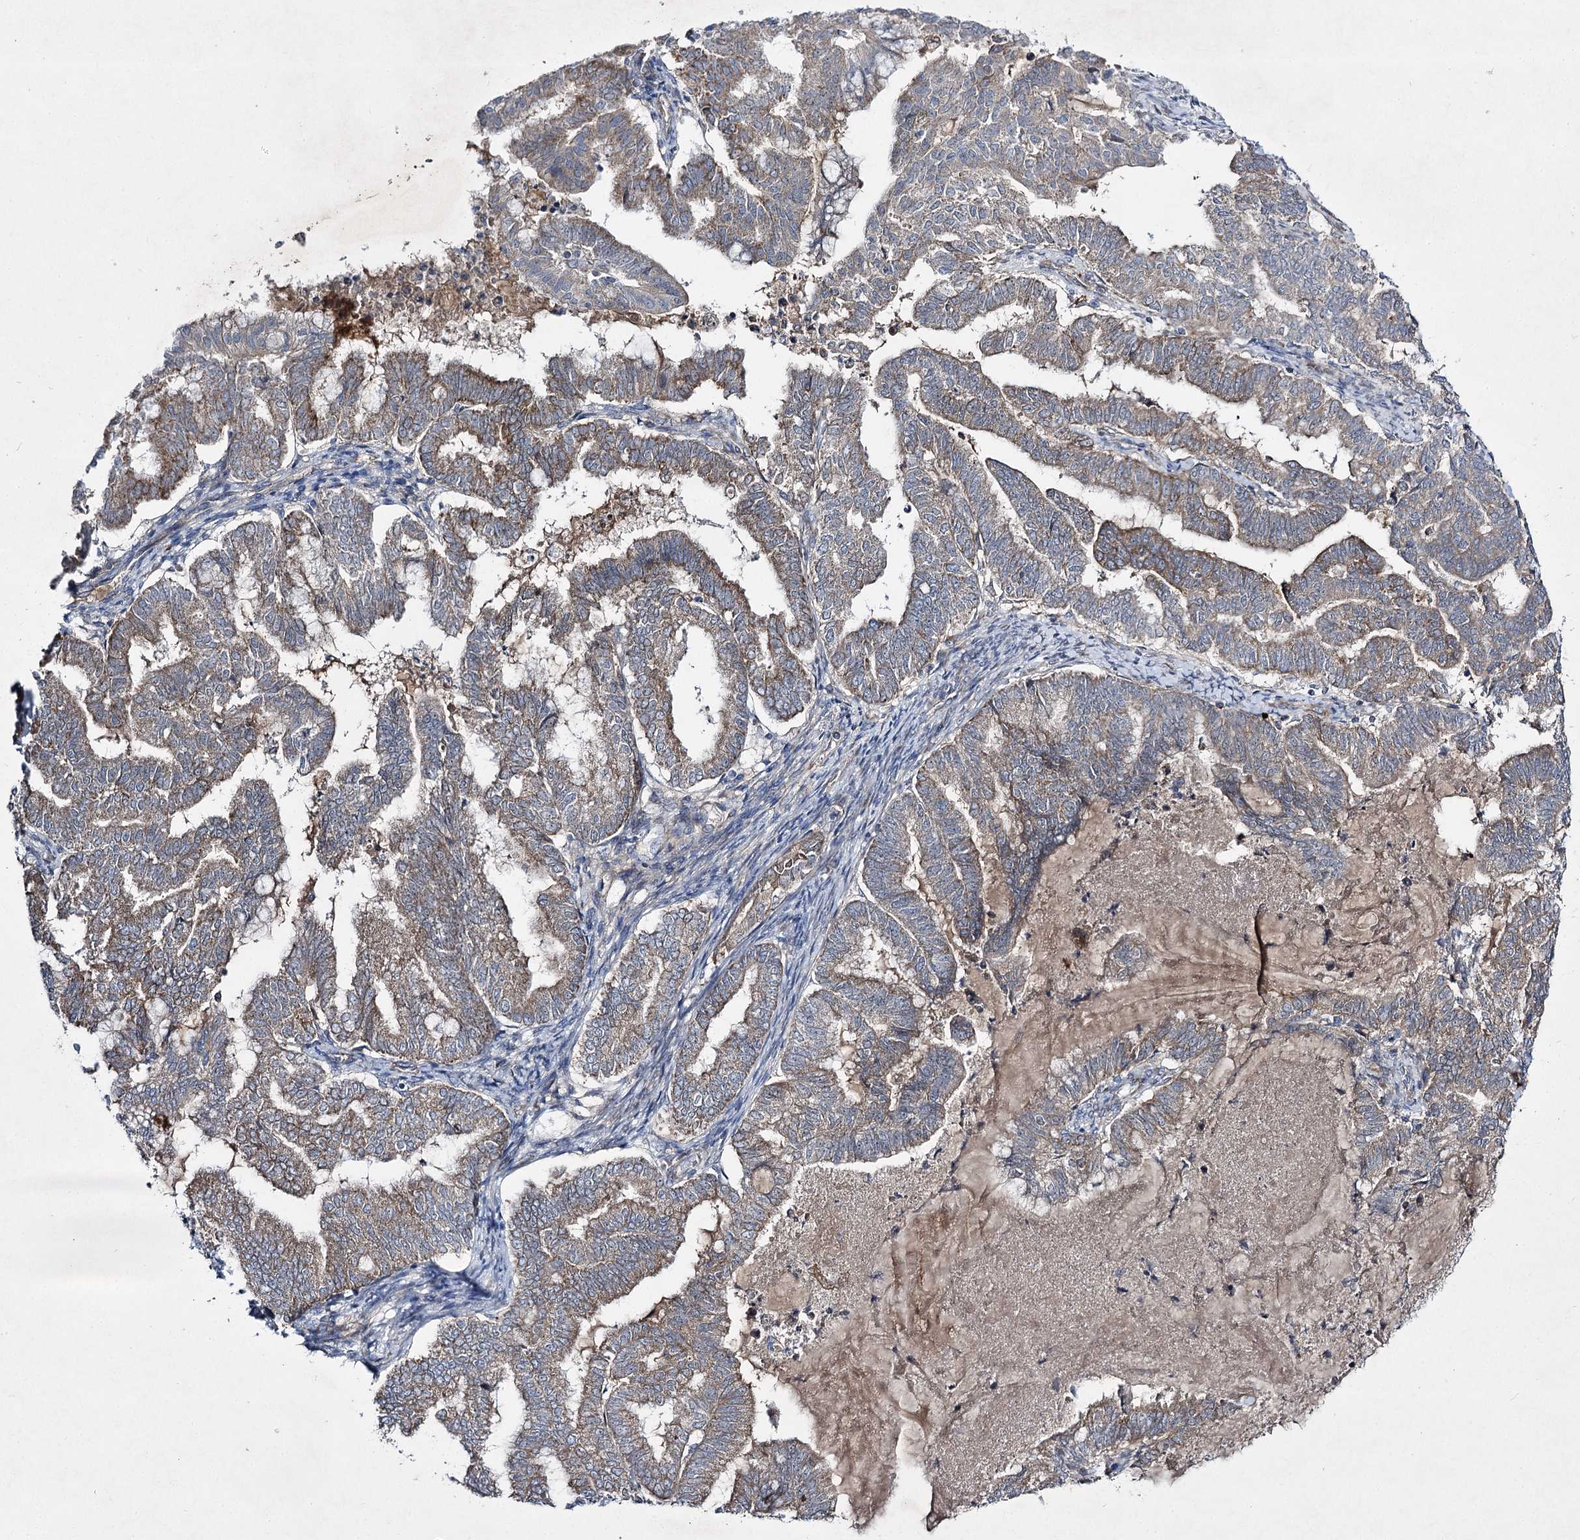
{"staining": {"intensity": "moderate", "quantity": "25%-75%", "location": "cytoplasmic/membranous"}, "tissue": "endometrial cancer", "cell_type": "Tumor cells", "image_type": "cancer", "snomed": [{"axis": "morphology", "description": "Adenocarcinoma, NOS"}, {"axis": "topography", "description": "Endometrium"}], "caption": "About 25%-75% of tumor cells in human endometrial cancer display moderate cytoplasmic/membranous protein positivity as visualized by brown immunohistochemical staining.", "gene": "KIAA0825", "patient": {"sex": "female", "age": 79}}